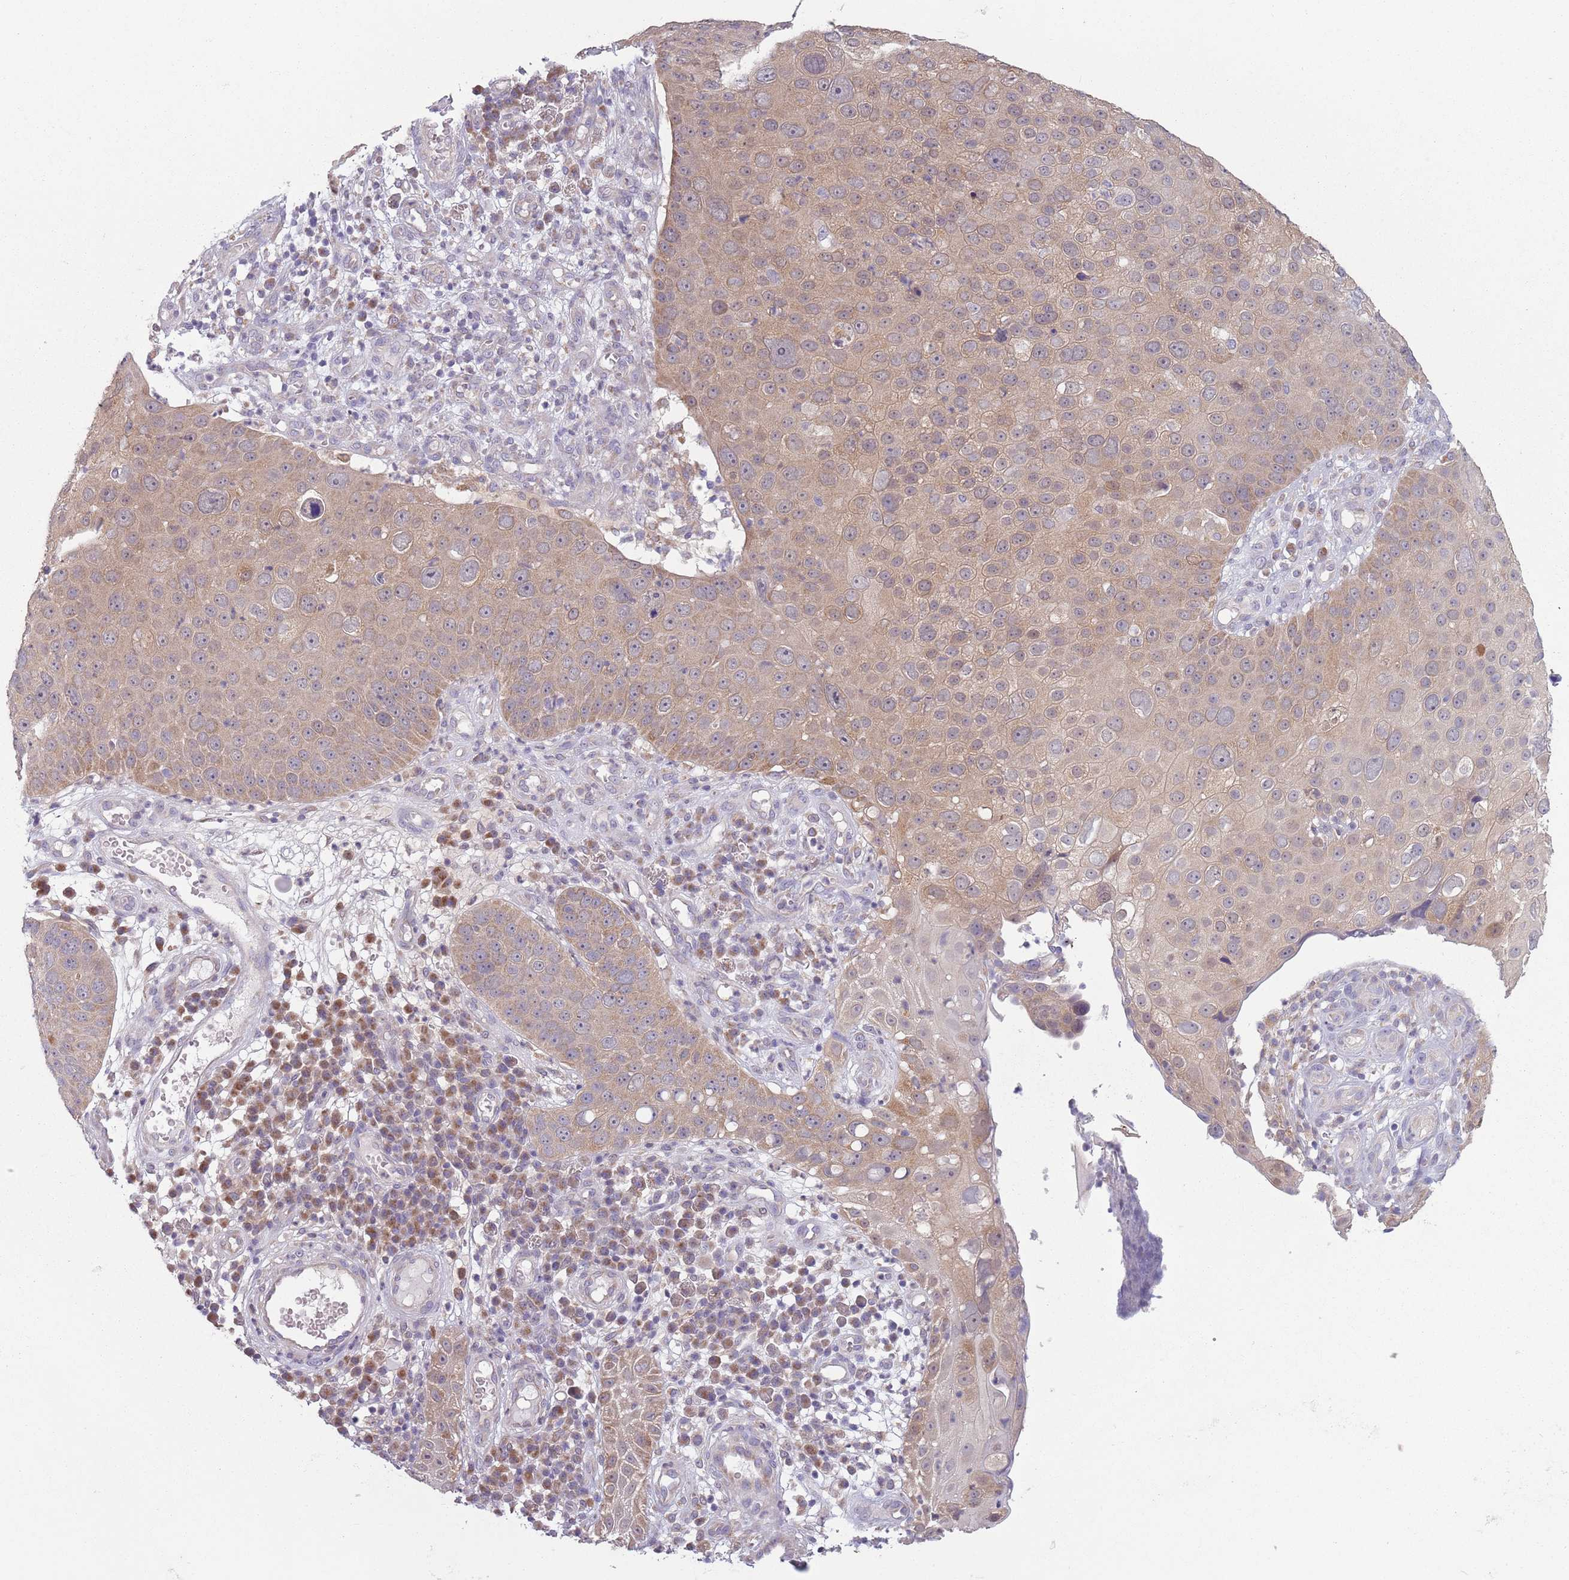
{"staining": {"intensity": "weak", "quantity": "25%-75%", "location": "cytoplasmic/membranous"}, "tissue": "skin cancer", "cell_type": "Tumor cells", "image_type": "cancer", "snomed": [{"axis": "morphology", "description": "Squamous cell carcinoma, NOS"}, {"axis": "topography", "description": "Skin"}], "caption": "This histopathology image exhibits immunohistochemistry (IHC) staining of human skin cancer, with low weak cytoplasmic/membranous positivity in about 25%-75% of tumor cells.", "gene": "COQ5", "patient": {"sex": "male", "age": 71}}